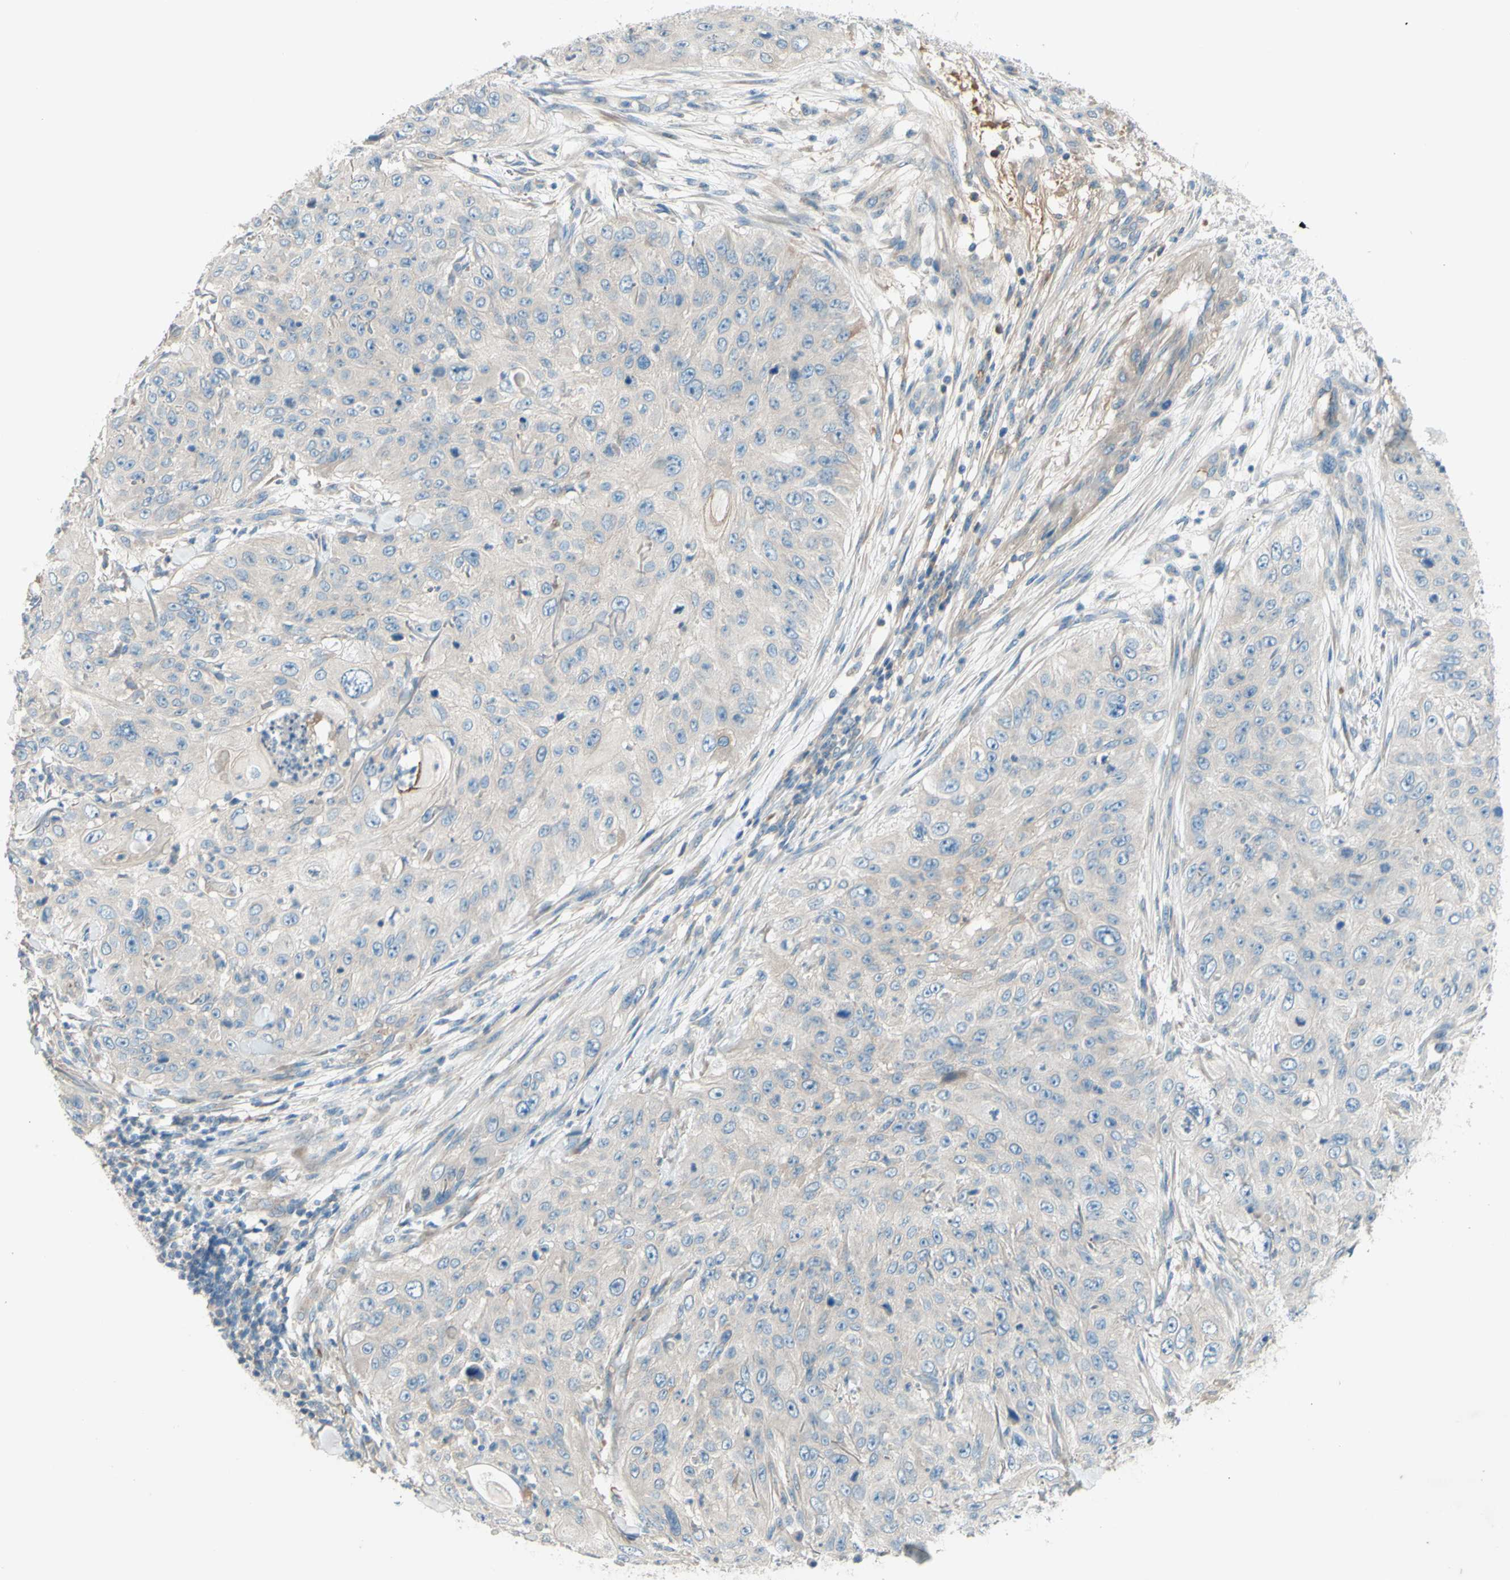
{"staining": {"intensity": "negative", "quantity": "none", "location": "none"}, "tissue": "skin cancer", "cell_type": "Tumor cells", "image_type": "cancer", "snomed": [{"axis": "morphology", "description": "Squamous cell carcinoma, NOS"}, {"axis": "topography", "description": "Skin"}], "caption": "Immunohistochemistry (IHC) of skin cancer exhibits no expression in tumor cells.", "gene": "IL2", "patient": {"sex": "female", "age": 80}}